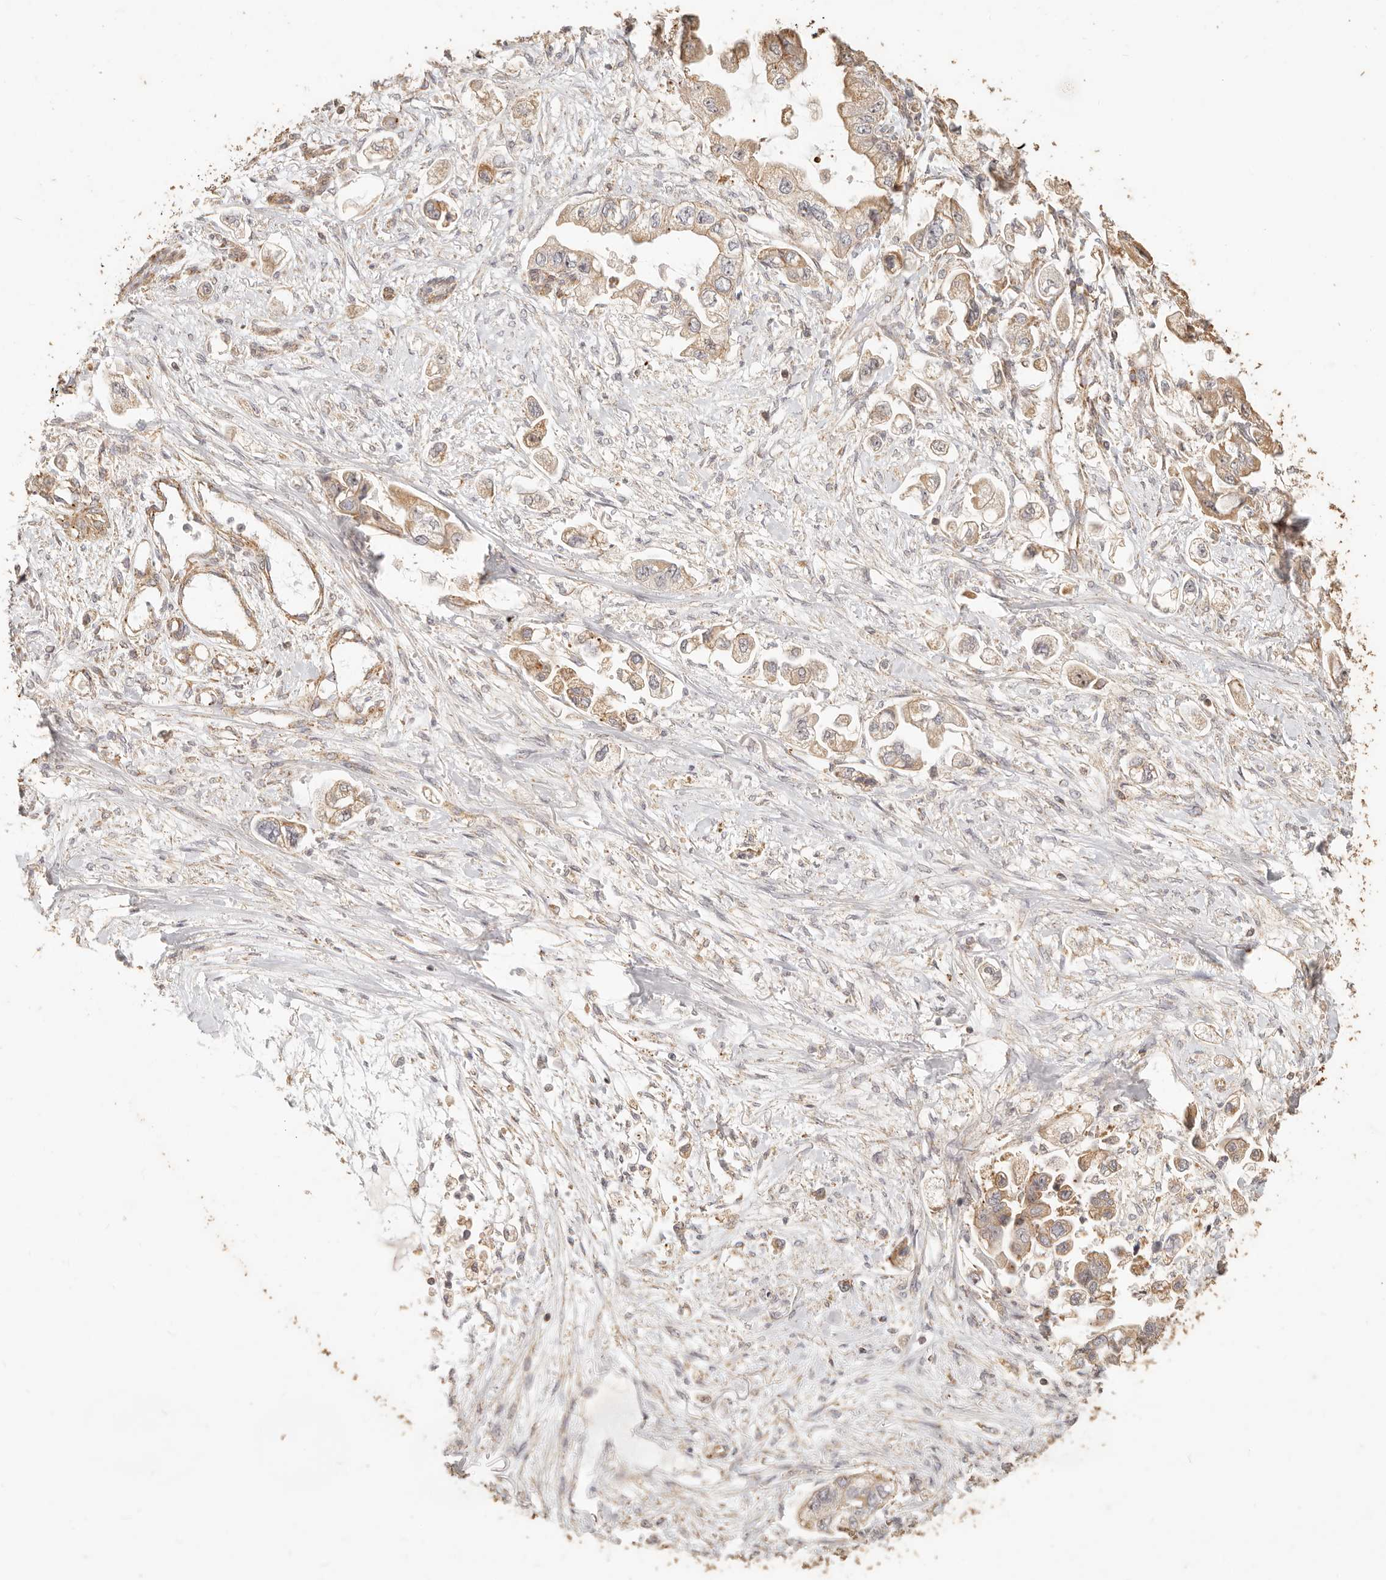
{"staining": {"intensity": "weak", "quantity": ">75%", "location": "cytoplasmic/membranous"}, "tissue": "stomach cancer", "cell_type": "Tumor cells", "image_type": "cancer", "snomed": [{"axis": "morphology", "description": "Adenocarcinoma, NOS"}, {"axis": "topography", "description": "Stomach"}], "caption": "A low amount of weak cytoplasmic/membranous expression is appreciated in approximately >75% of tumor cells in stomach adenocarcinoma tissue.", "gene": "PTPN22", "patient": {"sex": "male", "age": 62}}